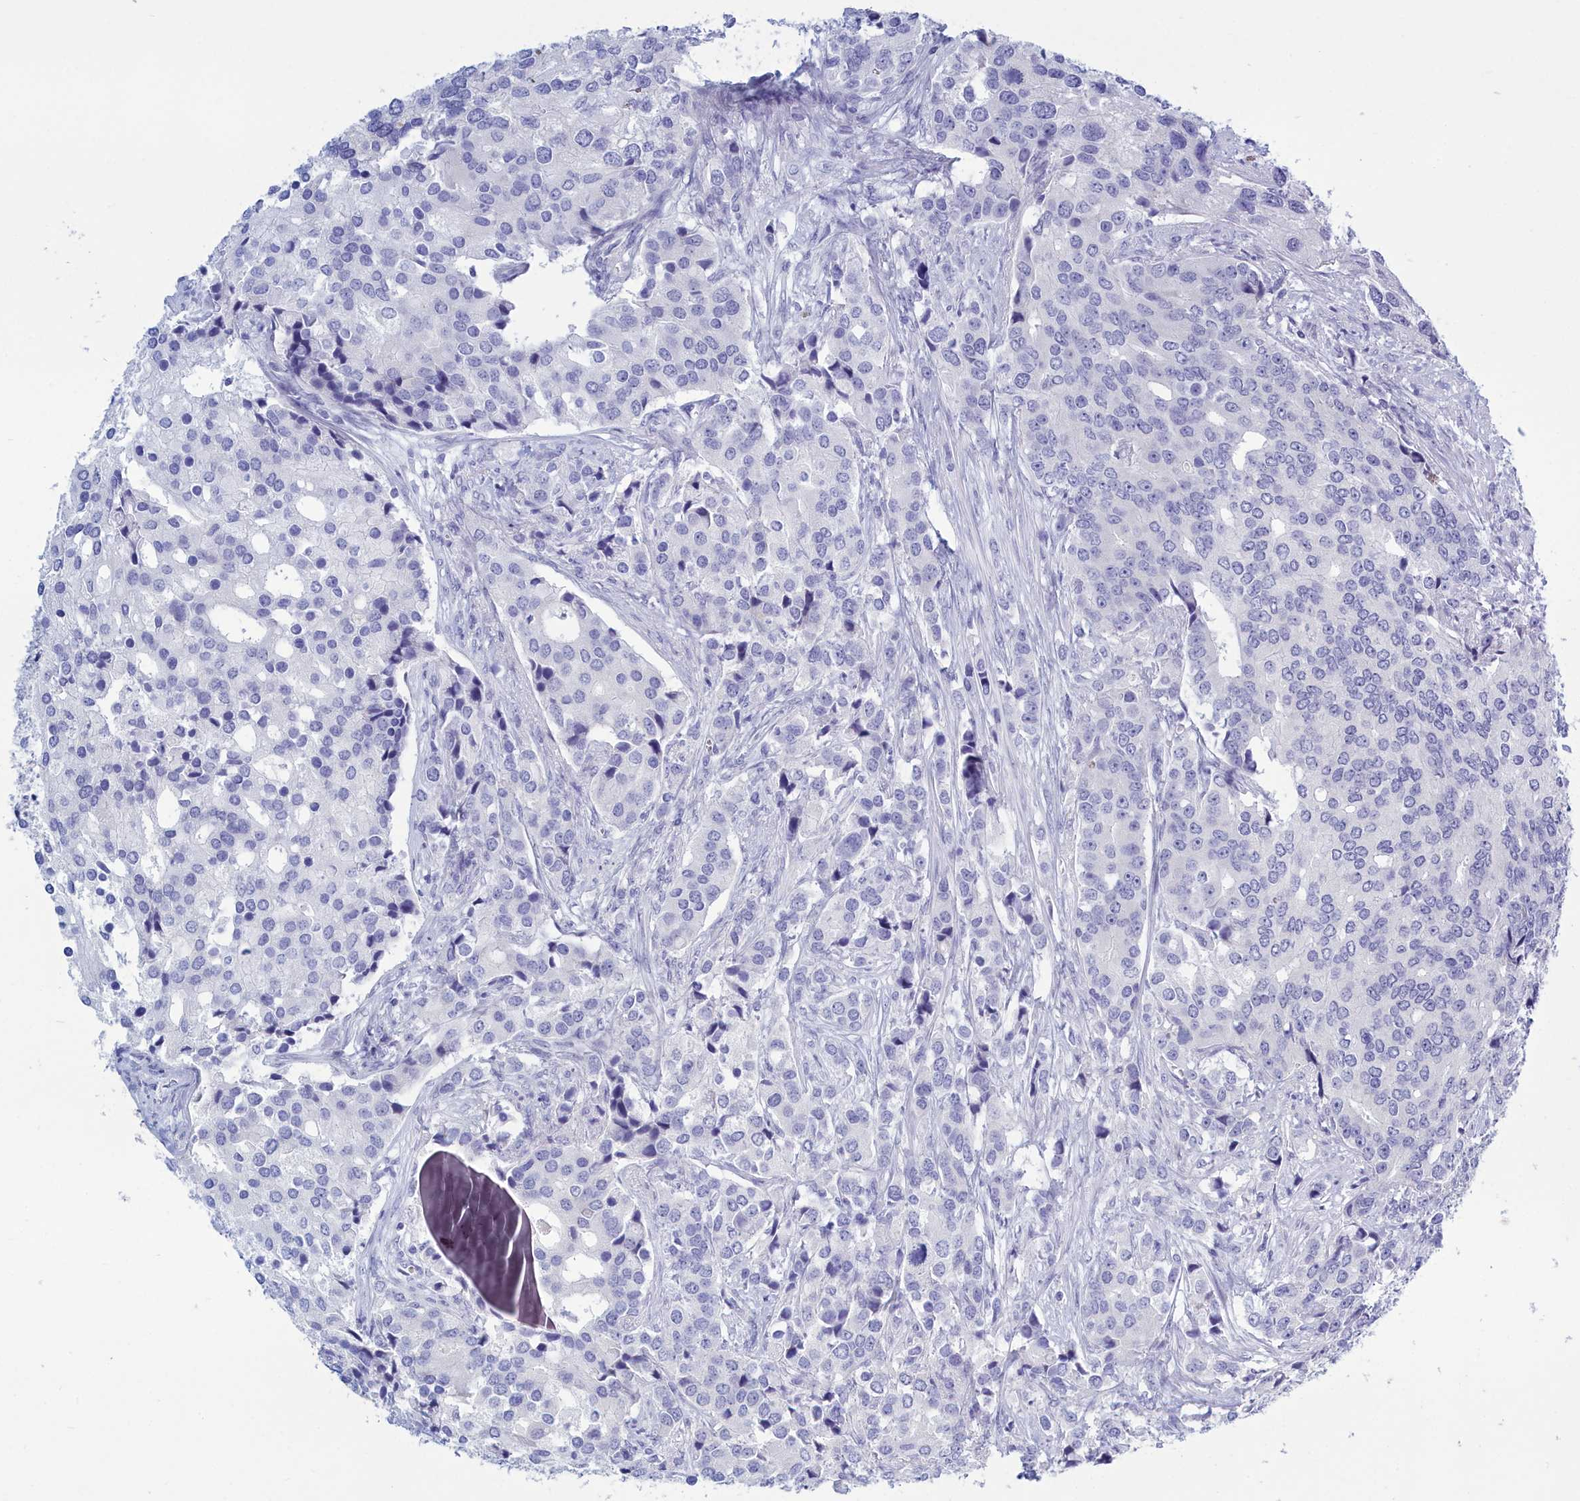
{"staining": {"intensity": "negative", "quantity": "none", "location": "none"}, "tissue": "prostate cancer", "cell_type": "Tumor cells", "image_type": "cancer", "snomed": [{"axis": "morphology", "description": "Adenocarcinoma, High grade"}, {"axis": "topography", "description": "Prostate"}], "caption": "This is an immunohistochemistry (IHC) photomicrograph of prostate adenocarcinoma (high-grade). There is no expression in tumor cells.", "gene": "TMEM97", "patient": {"sex": "male", "age": 62}}